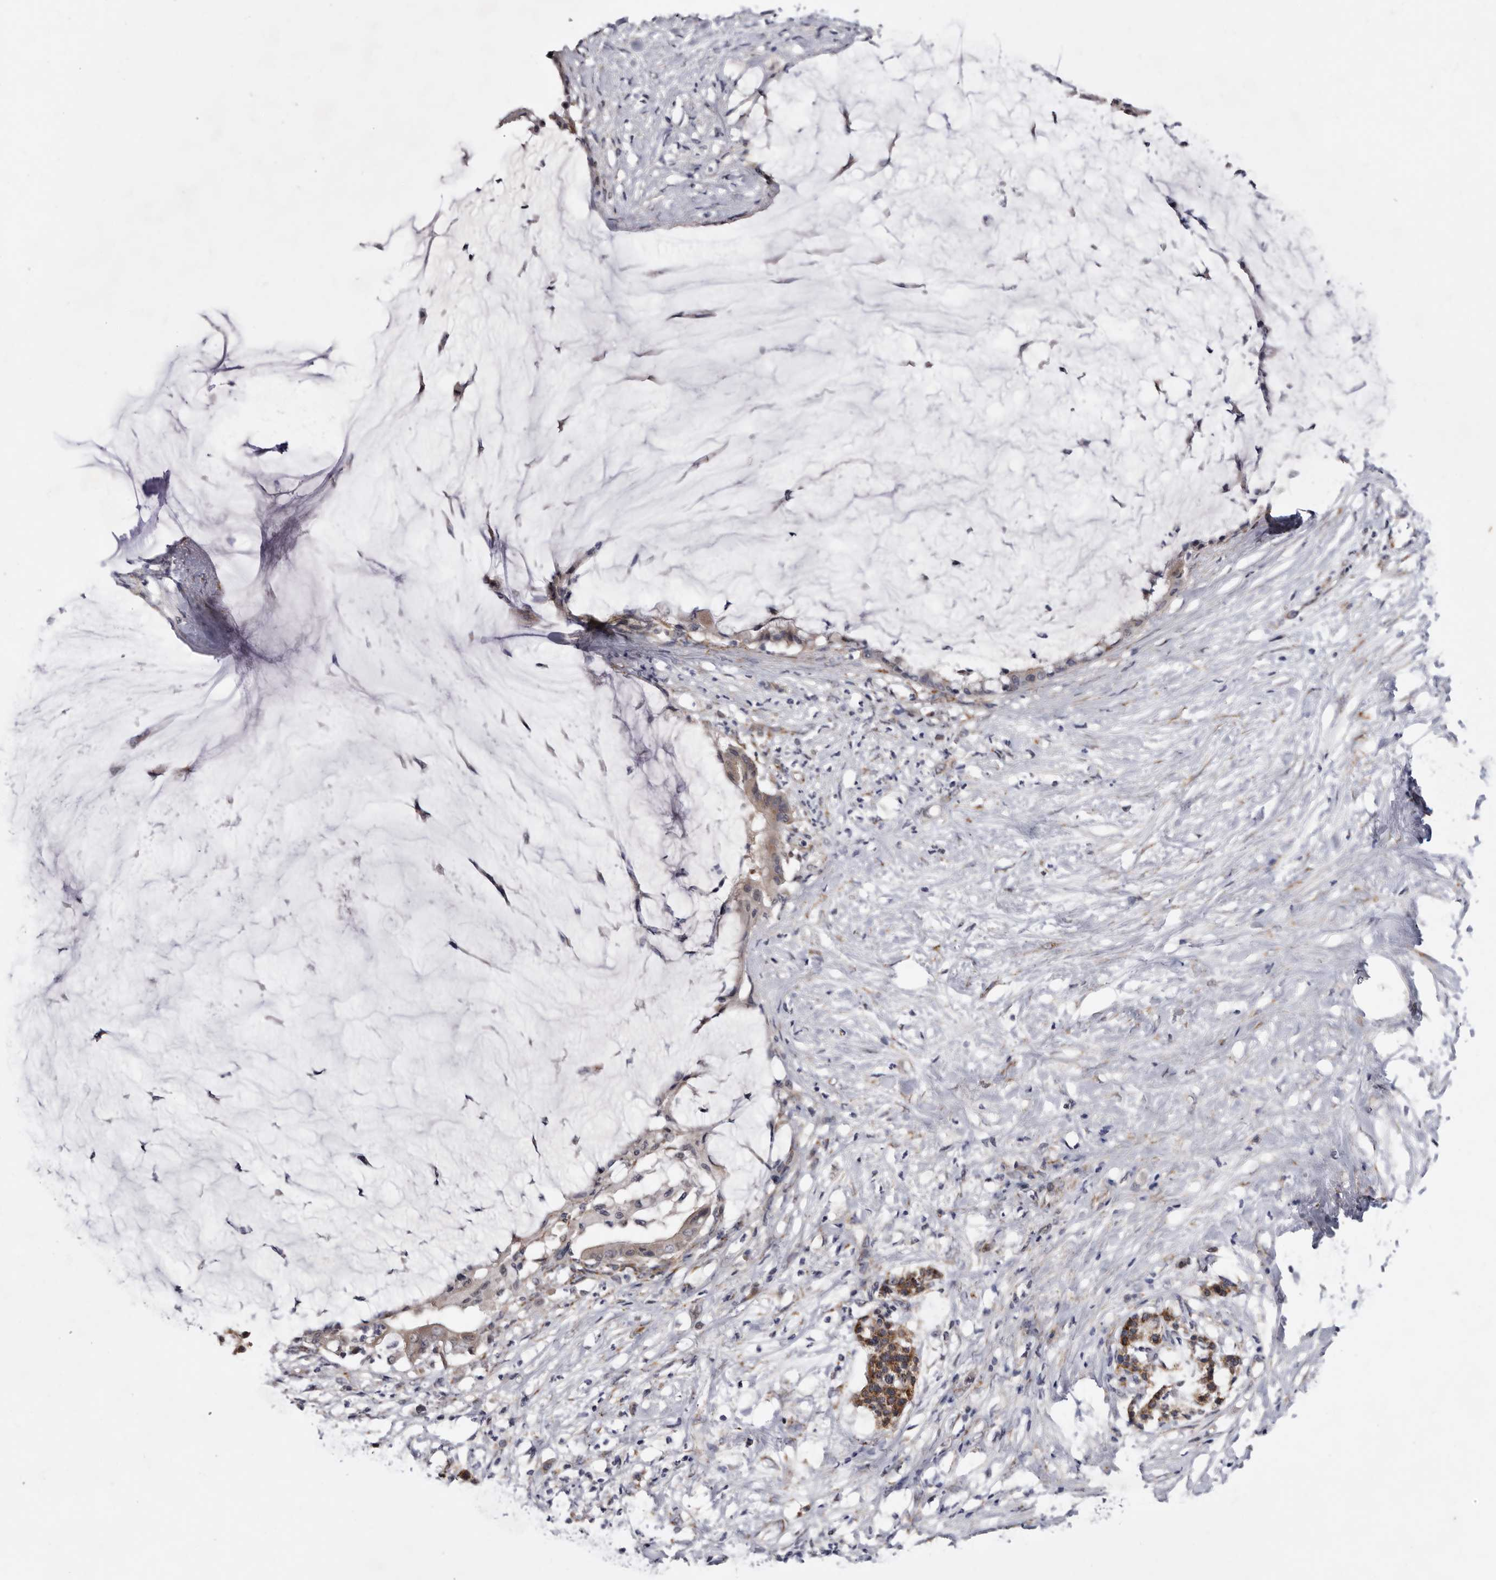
{"staining": {"intensity": "moderate", "quantity": ">75%", "location": "cytoplasmic/membranous"}, "tissue": "pancreatic cancer", "cell_type": "Tumor cells", "image_type": "cancer", "snomed": [{"axis": "morphology", "description": "Adenocarcinoma, NOS"}, {"axis": "topography", "description": "Pancreas"}], "caption": "Immunohistochemical staining of pancreatic cancer reveals medium levels of moderate cytoplasmic/membranous positivity in approximately >75% of tumor cells. (DAB (3,3'-diaminobenzidine) IHC with brightfield microscopy, high magnification).", "gene": "ARMCX2", "patient": {"sex": "male", "age": 41}}